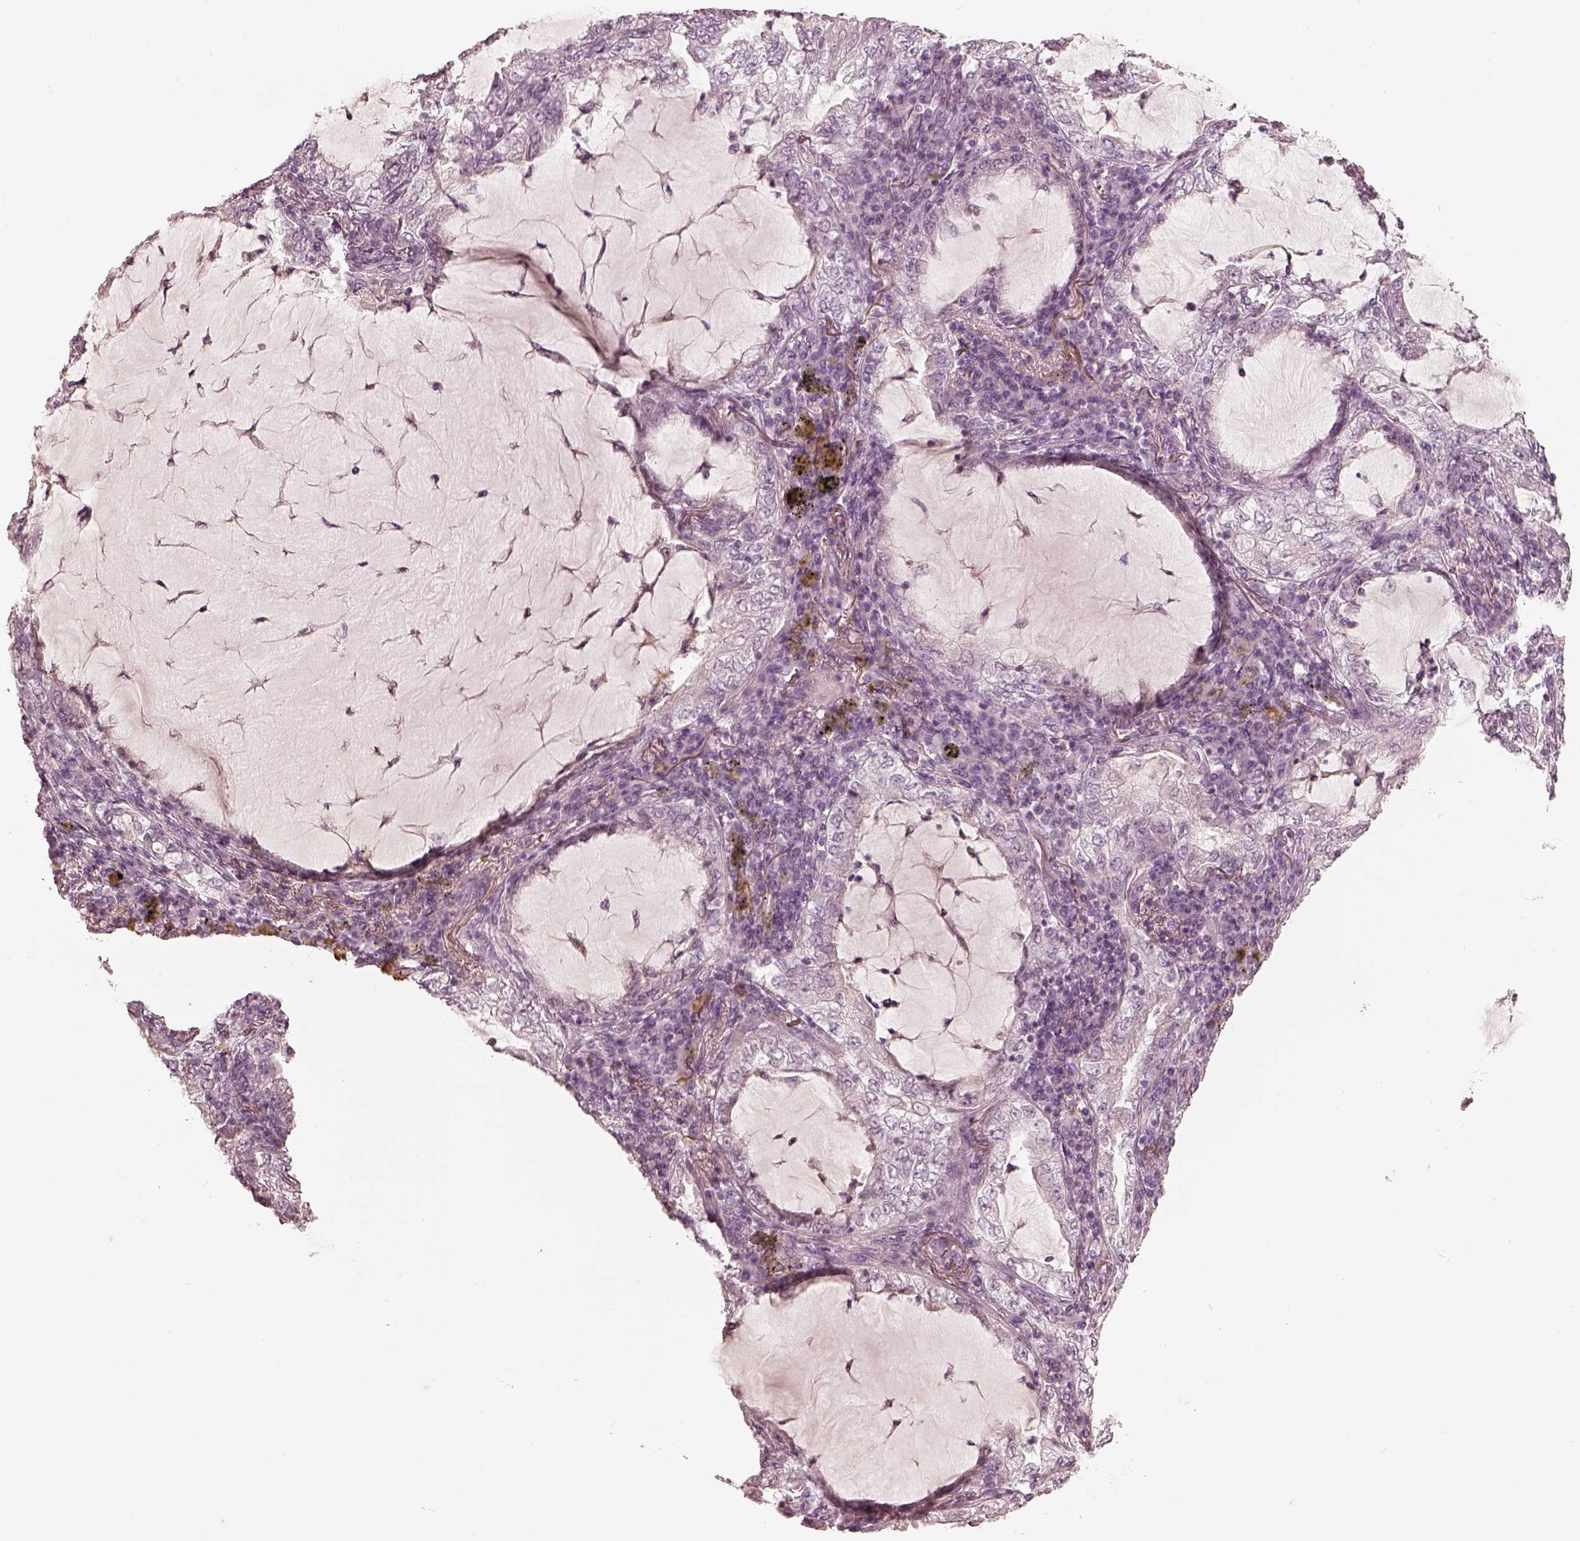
{"staining": {"intensity": "negative", "quantity": "none", "location": "none"}, "tissue": "lung cancer", "cell_type": "Tumor cells", "image_type": "cancer", "snomed": [{"axis": "morphology", "description": "Adenocarcinoma, NOS"}, {"axis": "topography", "description": "Lung"}], "caption": "Immunohistochemistry (IHC) of adenocarcinoma (lung) reveals no expression in tumor cells.", "gene": "ADRB3", "patient": {"sex": "female", "age": 73}}